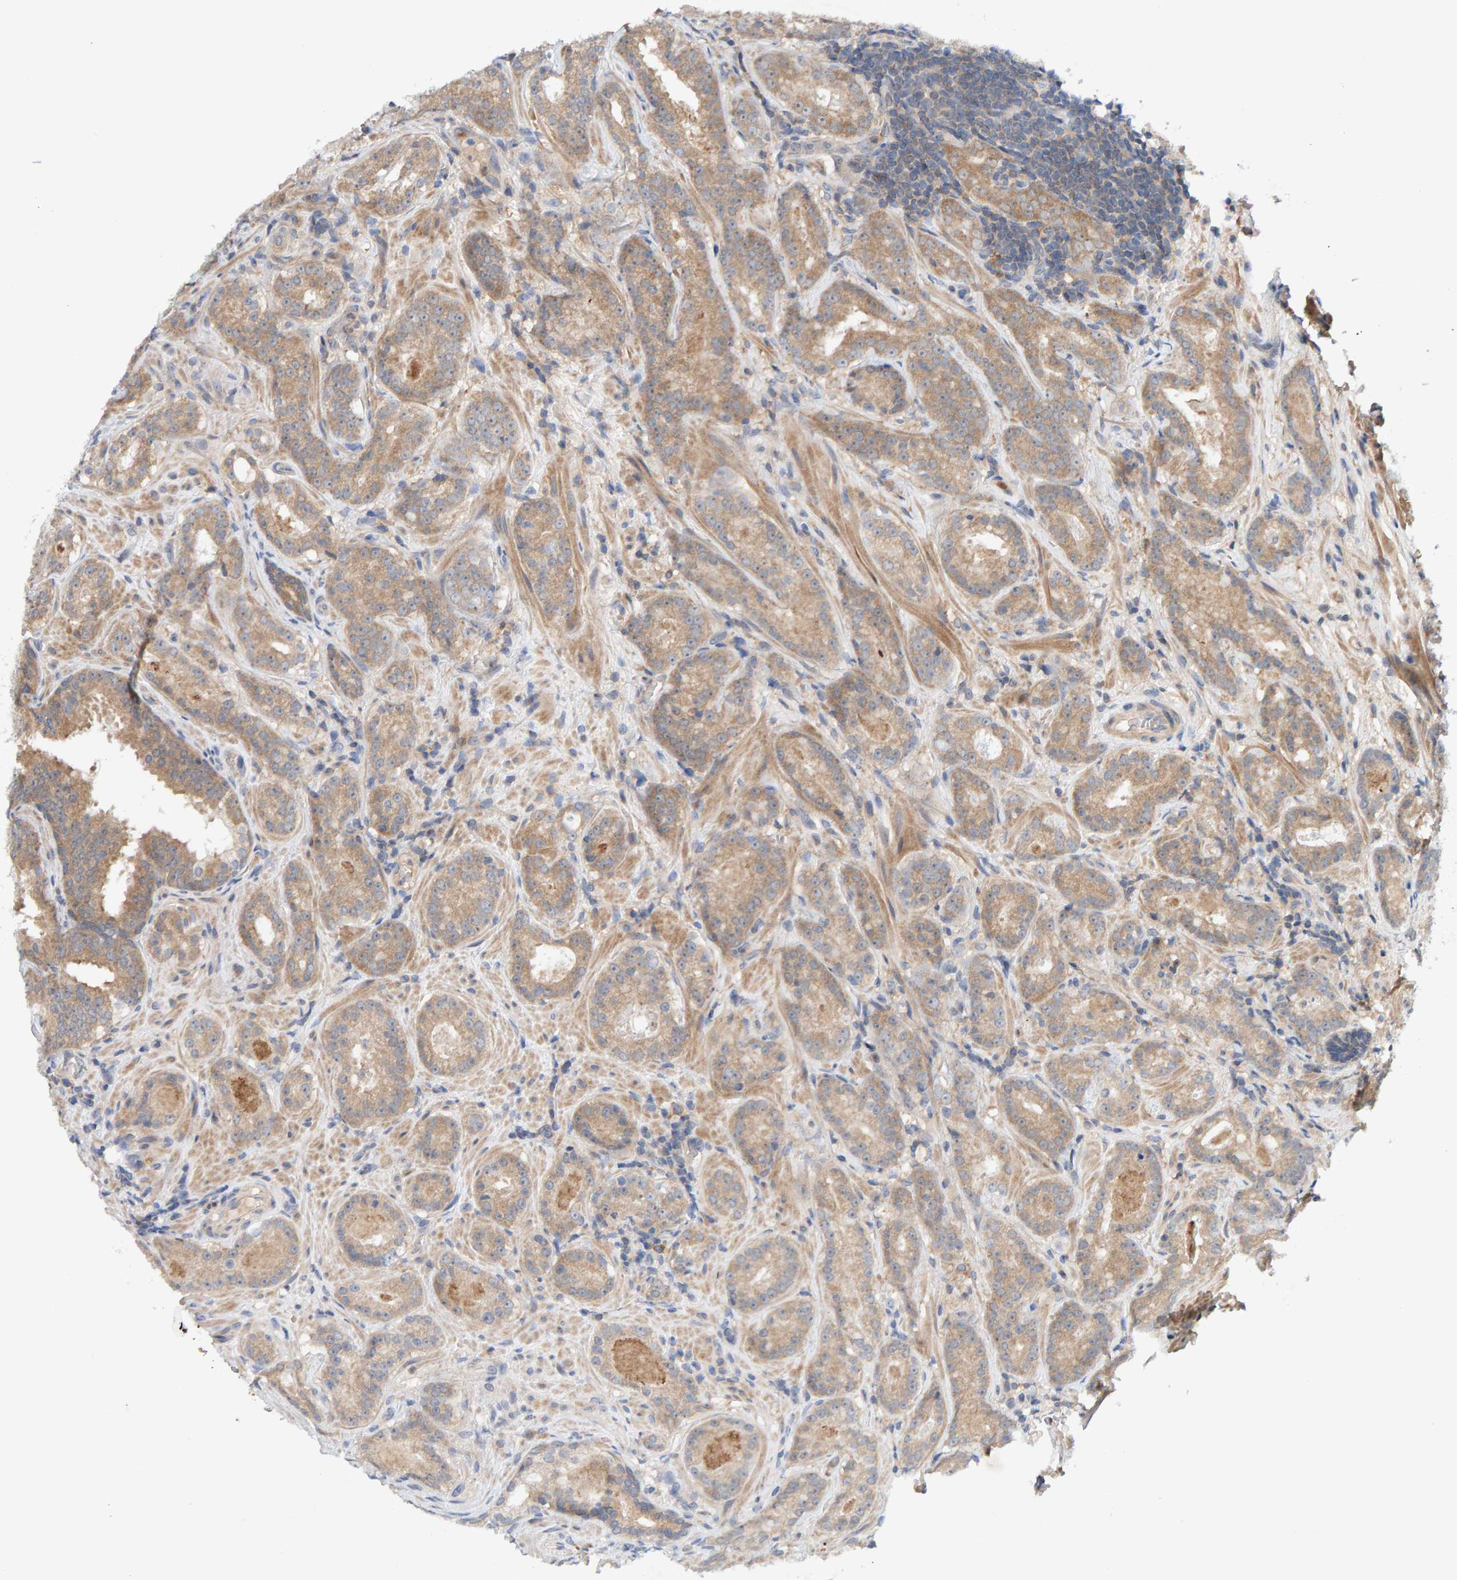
{"staining": {"intensity": "weak", "quantity": ">75%", "location": "cytoplasmic/membranous"}, "tissue": "prostate cancer", "cell_type": "Tumor cells", "image_type": "cancer", "snomed": [{"axis": "morphology", "description": "Adenocarcinoma, Low grade"}, {"axis": "topography", "description": "Prostate"}], "caption": "Immunohistochemical staining of prostate adenocarcinoma (low-grade) exhibits weak cytoplasmic/membranous protein positivity in approximately >75% of tumor cells.", "gene": "TATDN1", "patient": {"sex": "male", "age": 69}}